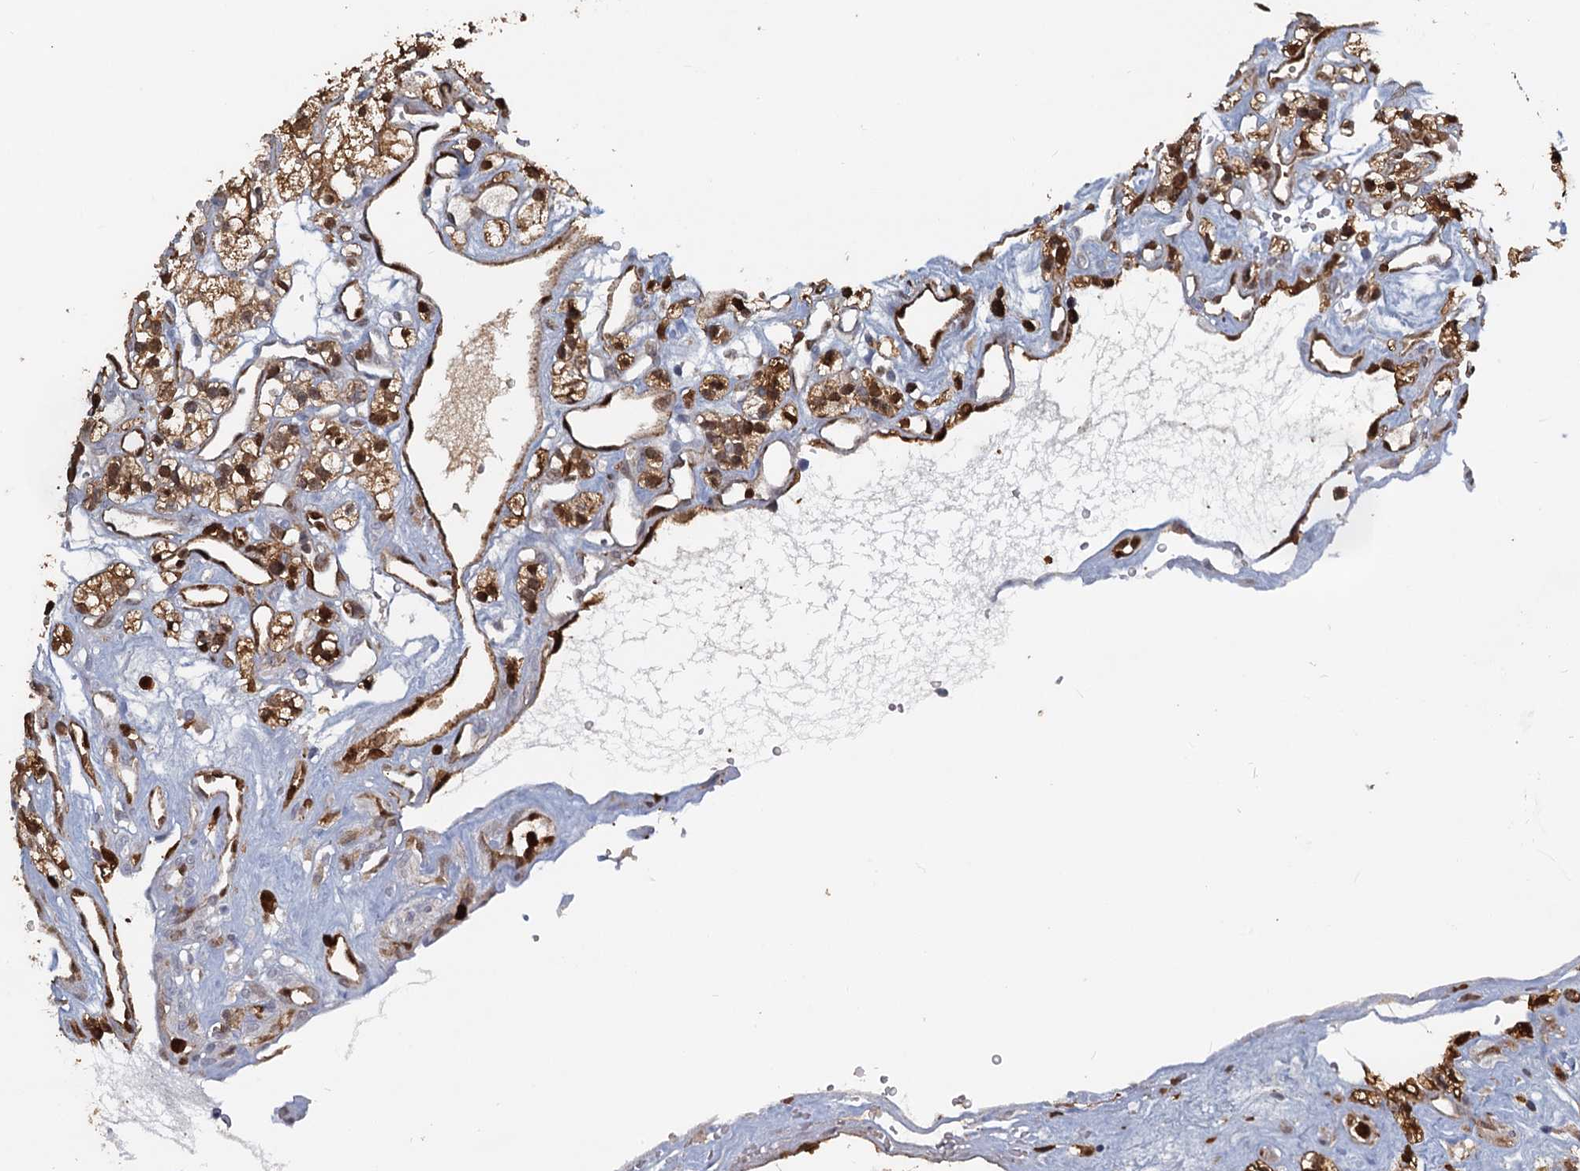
{"staining": {"intensity": "moderate", "quantity": ">75%", "location": "cytoplasmic/membranous,nuclear"}, "tissue": "renal cancer", "cell_type": "Tumor cells", "image_type": "cancer", "snomed": [{"axis": "morphology", "description": "Adenocarcinoma, NOS"}, {"axis": "topography", "description": "Kidney"}], "caption": "Human renal adenocarcinoma stained with a protein marker demonstrates moderate staining in tumor cells.", "gene": "S100A6", "patient": {"sex": "female", "age": 57}}